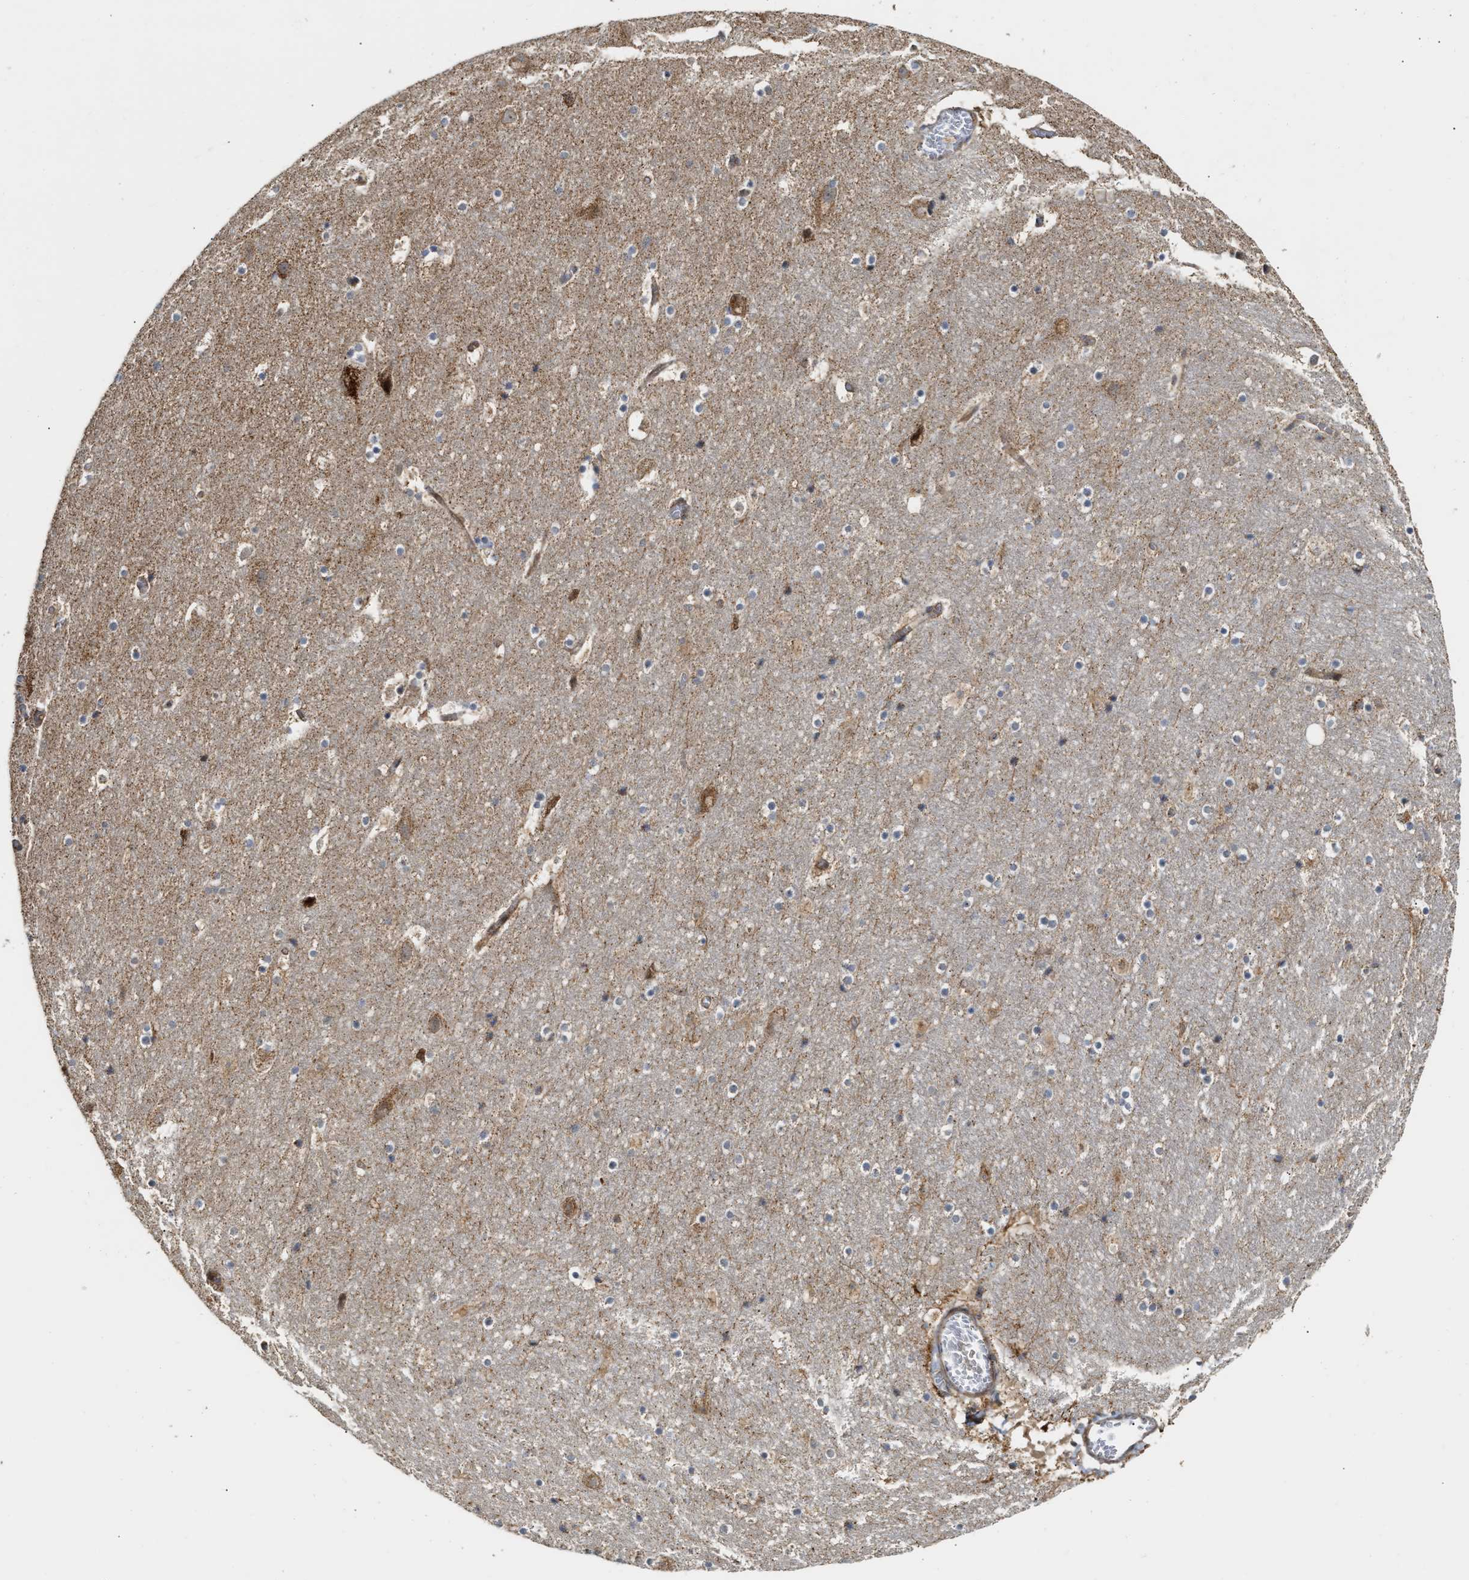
{"staining": {"intensity": "weak", "quantity": "<25%", "location": "cytoplasmic/membranous"}, "tissue": "hippocampus", "cell_type": "Glial cells", "image_type": "normal", "snomed": [{"axis": "morphology", "description": "Normal tissue, NOS"}, {"axis": "topography", "description": "Hippocampus"}], "caption": "Photomicrograph shows no significant protein positivity in glial cells of benign hippocampus. (DAB (3,3'-diaminobenzidine) immunohistochemistry (IHC), high magnification).", "gene": "EXTL2", "patient": {"sex": "male", "age": 45}}